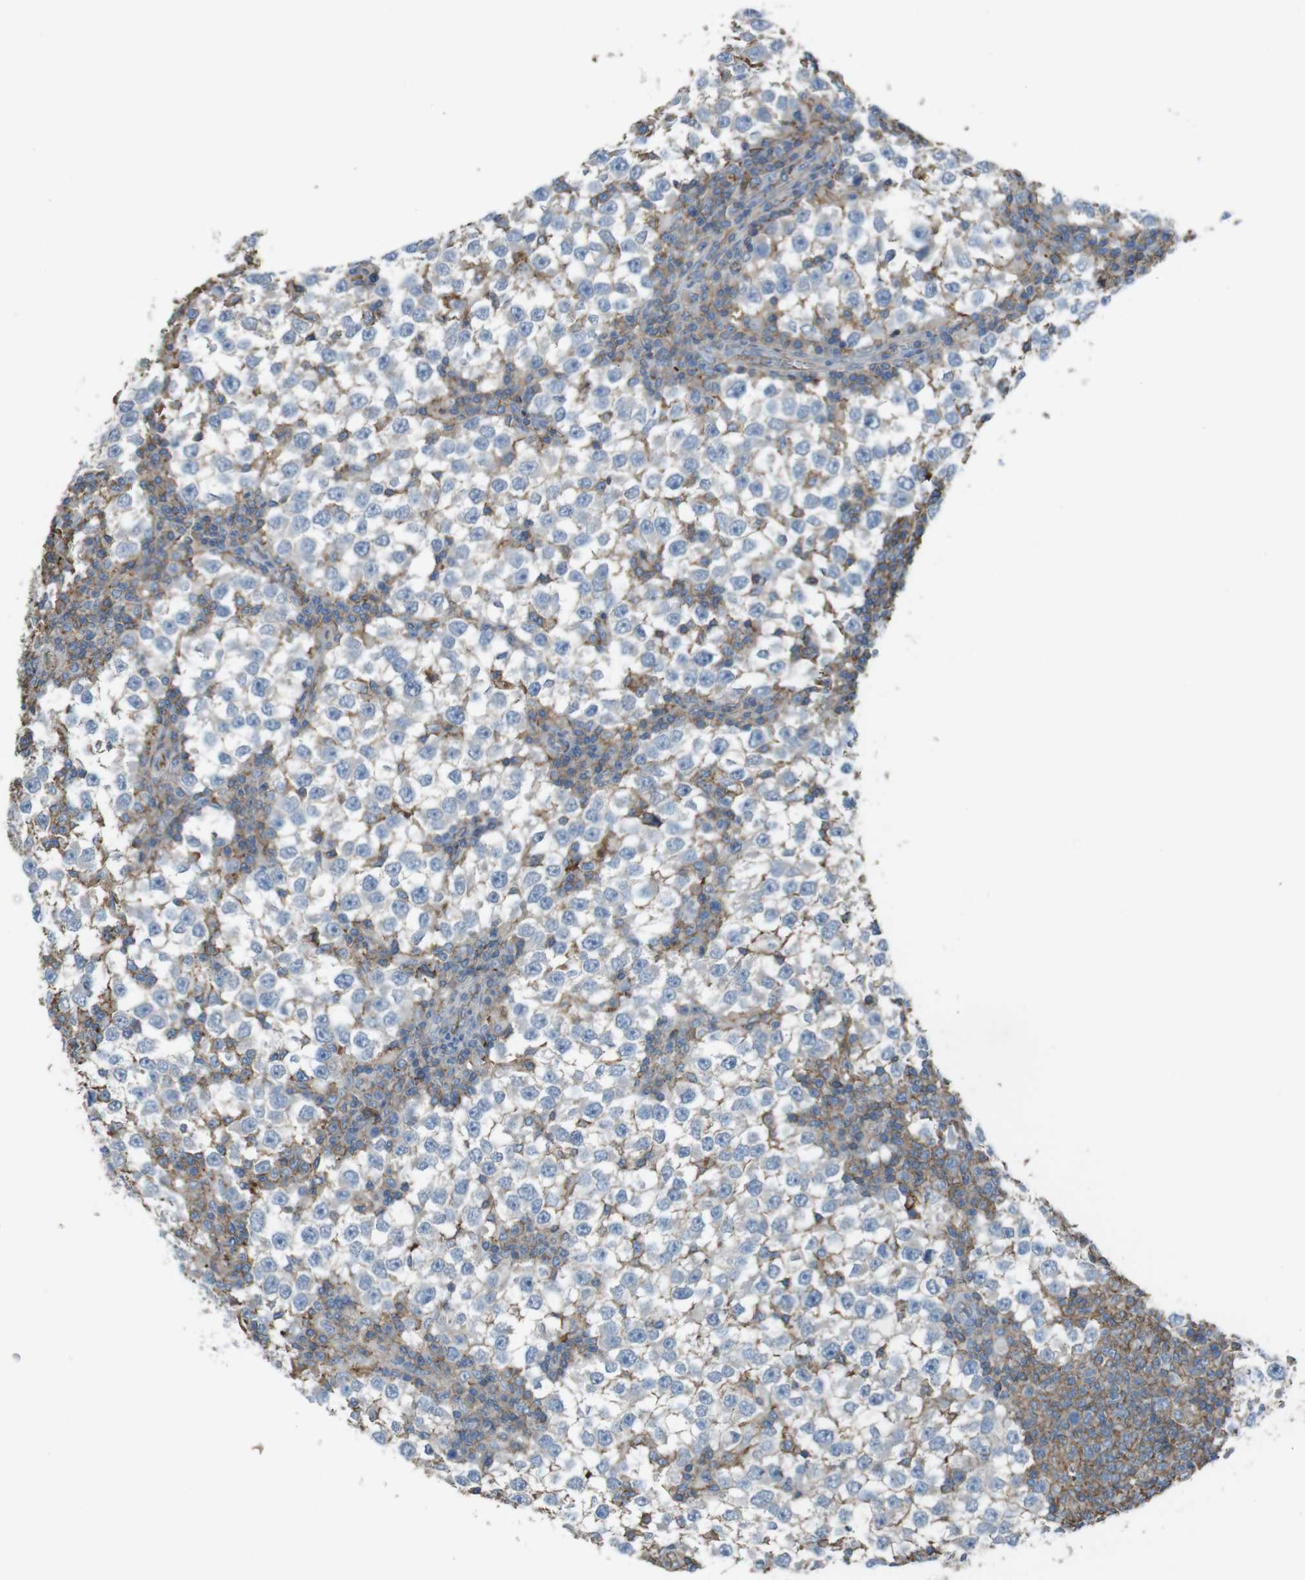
{"staining": {"intensity": "moderate", "quantity": "25%-75%", "location": "cytoplasmic/membranous"}, "tissue": "testis cancer", "cell_type": "Tumor cells", "image_type": "cancer", "snomed": [{"axis": "morphology", "description": "Seminoma, NOS"}, {"axis": "topography", "description": "Testis"}], "caption": "Seminoma (testis) stained for a protein demonstrates moderate cytoplasmic/membranous positivity in tumor cells.", "gene": "LTBP4", "patient": {"sex": "male", "age": 65}}